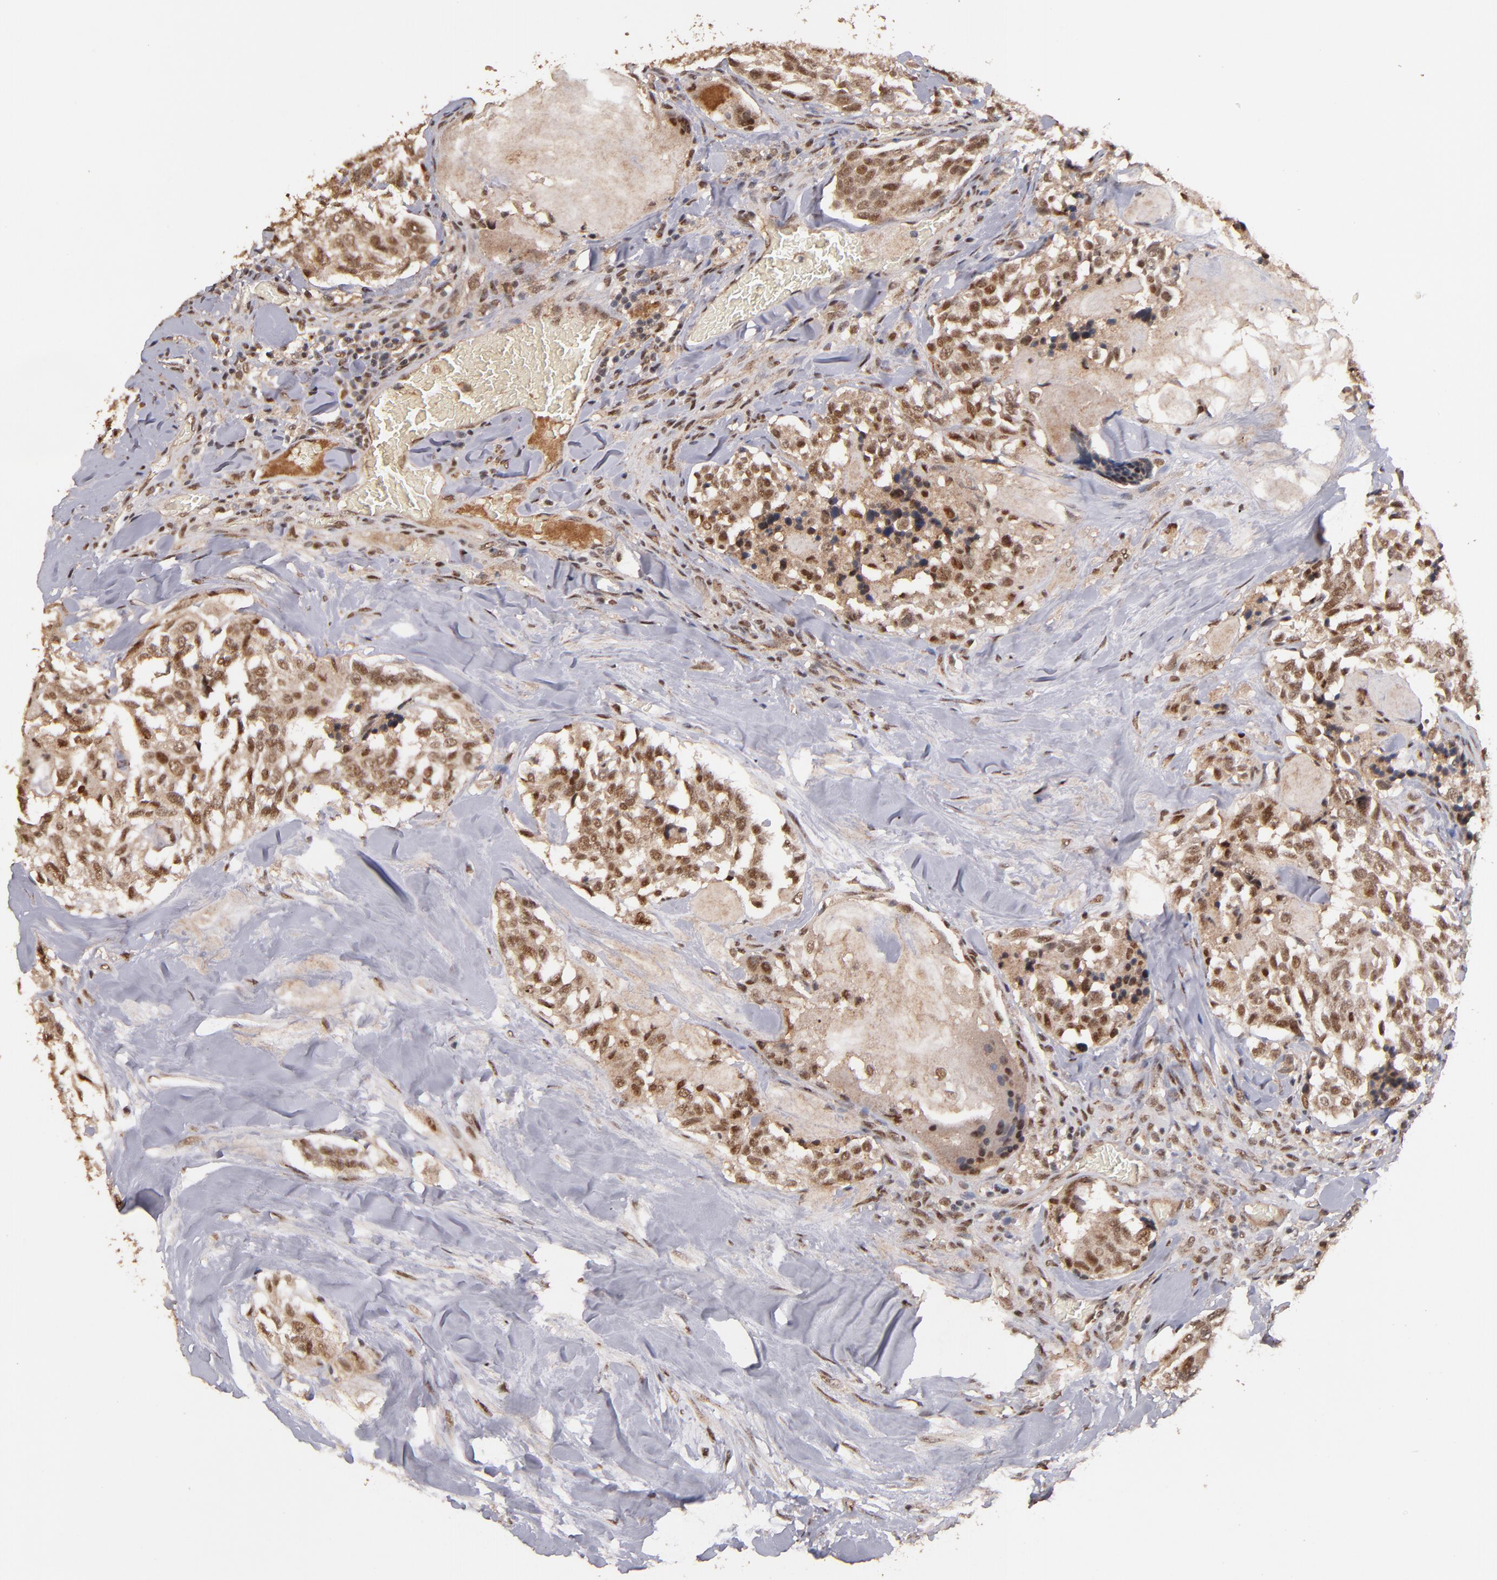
{"staining": {"intensity": "moderate", "quantity": ">75%", "location": "cytoplasmic/membranous,nuclear"}, "tissue": "thyroid cancer", "cell_type": "Tumor cells", "image_type": "cancer", "snomed": [{"axis": "morphology", "description": "Carcinoma, NOS"}, {"axis": "morphology", "description": "Carcinoid, malignant, NOS"}, {"axis": "topography", "description": "Thyroid gland"}], "caption": "A micrograph of human thyroid cancer (carcinoma) stained for a protein demonstrates moderate cytoplasmic/membranous and nuclear brown staining in tumor cells.", "gene": "EAPP", "patient": {"sex": "male", "age": 33}}